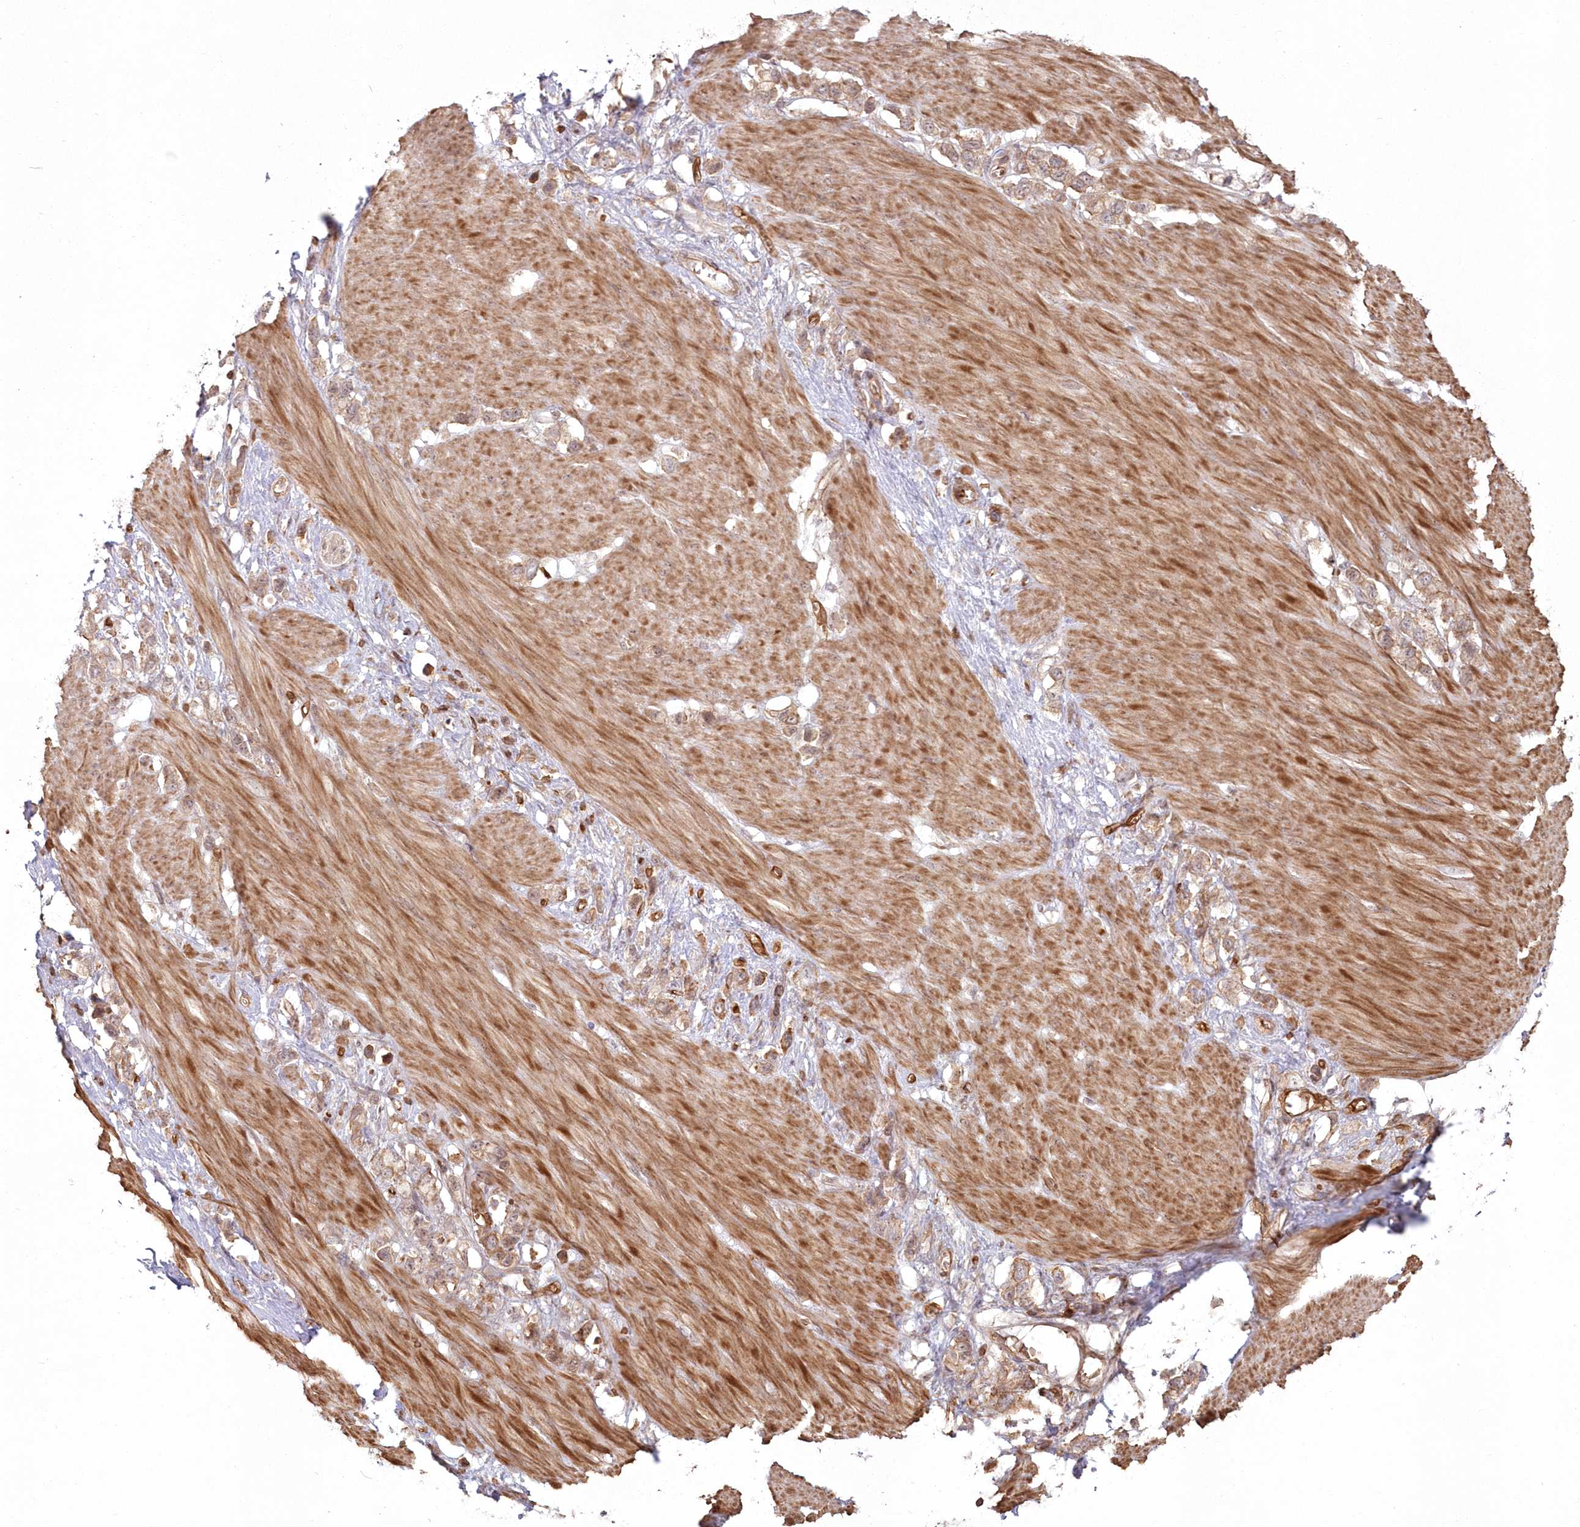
{"staining": {"intensity": "weak", "quantity": ">75%", "location": "cytoplasmic/membranous"}, "tissue": "stomach cancer", "cell_type": "Tumor cells", "image_type": "cancer", "snomed": [{"axis": "morphology", "description": "Adenocarcinoma, NOS"}, {"axis": "topography", "description": "Stomach"}], "caption": "Human stomach cancer stained for a protein (brown) exhibits weak cytoplasmic/membranous positive expression in about >75% of tumor cells.", "gene": "RGCC", "patient": {"sex": "female", "age": 65}}